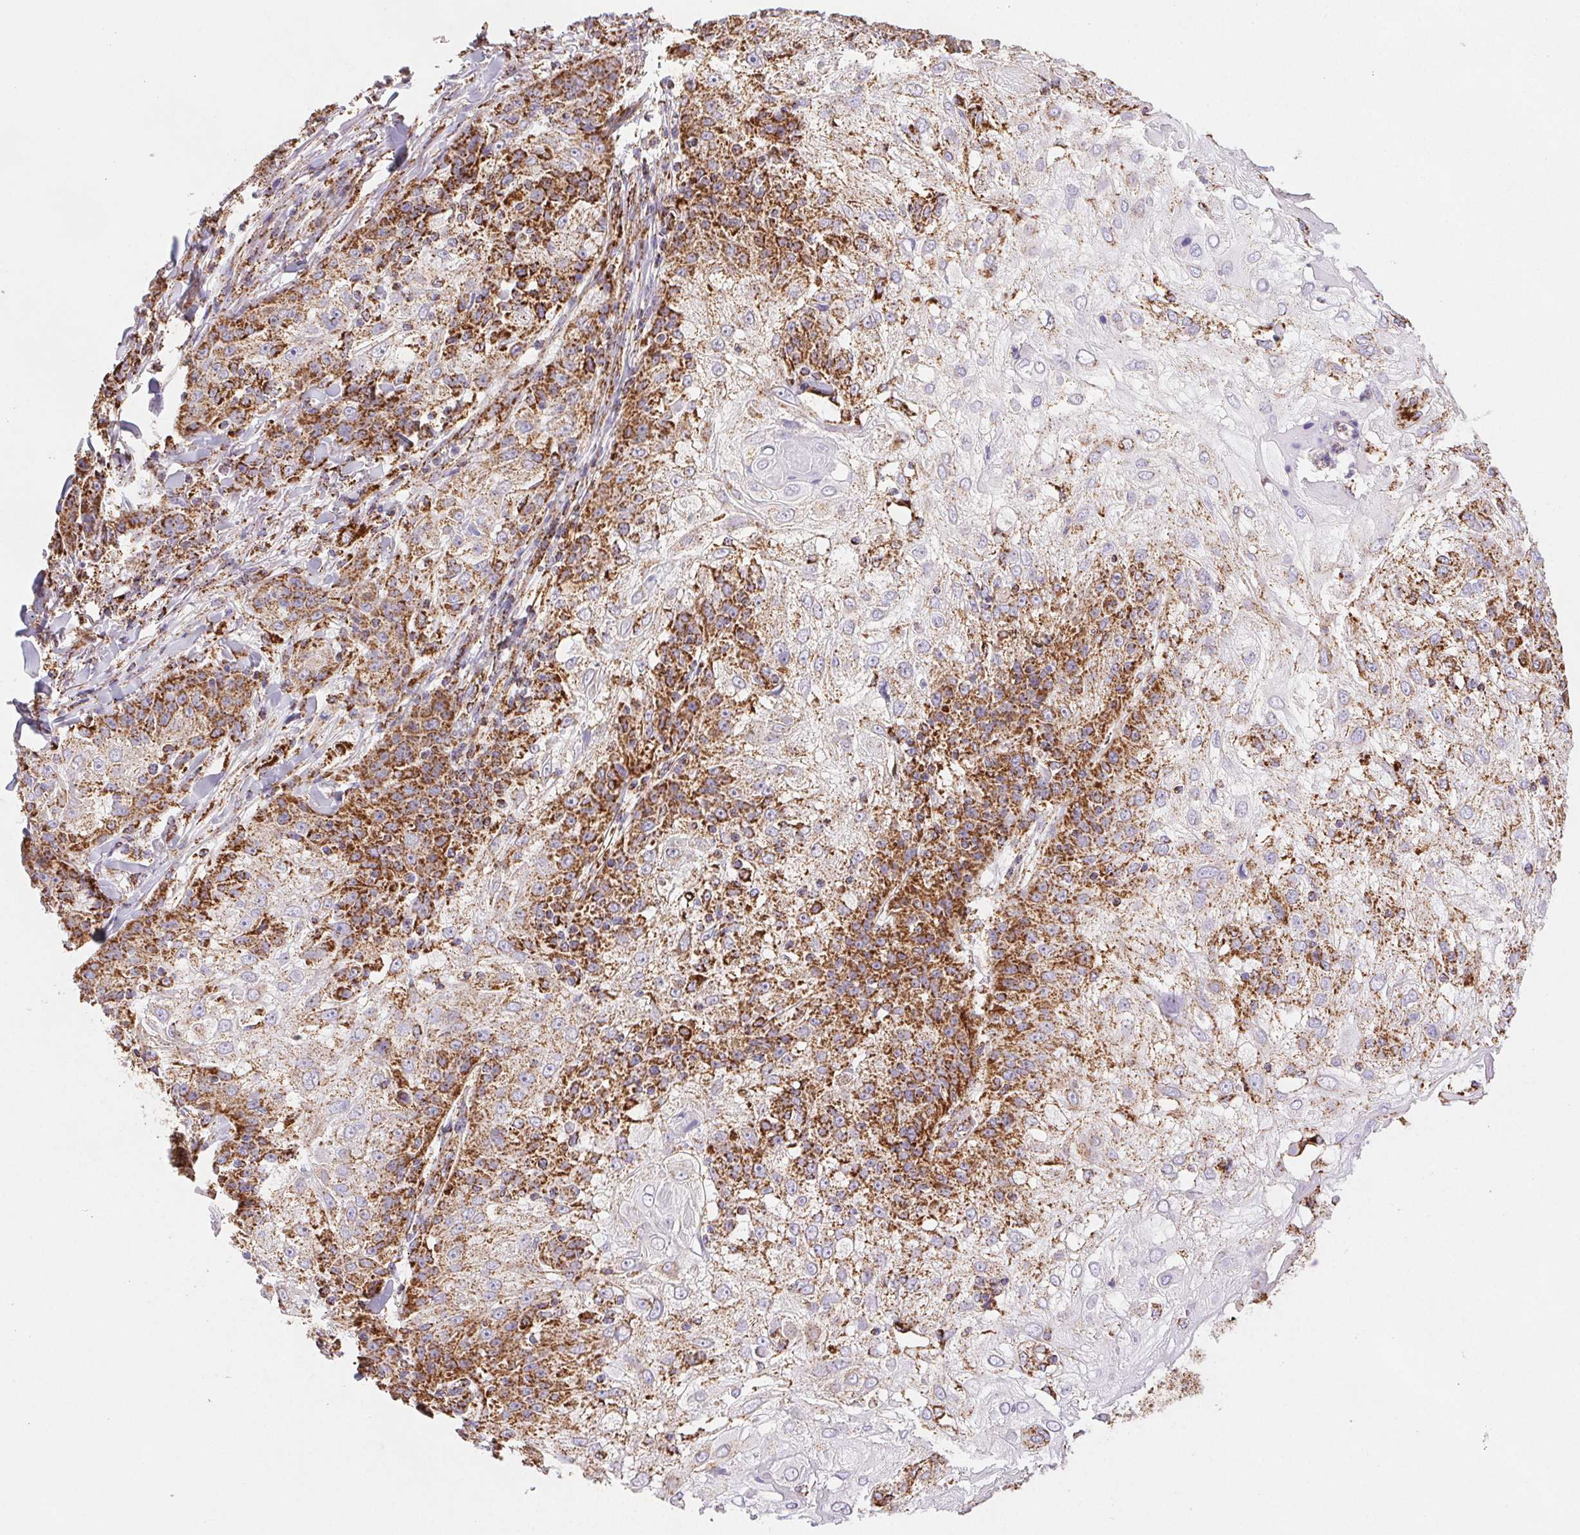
{"staining": {"intensity": "strong", "quantity": ">75%", "location": "cytoplasmic/membranous"}, "tissue": "skin cancer", "cell_type": "Tumor cells", "image_type": "cancer", "snomed": [{"axis": "morphology", "description": "Normal tissue, NOS"}, {"axis": "morphology", "description": "Squamous cell carcinoma, NOS"}, {"axis": "topography", "description": "Skin"}], "caption": "Skin squamous cell carcinoma was stained to show a protein in brown. There is high levels of strong cytoplasmic/membranous staining in about >75% of tumor cells. Nuclei are stained in blue.", "gene": "NIPSNAP2", "patient": {"sex": "female", "age": 83}}